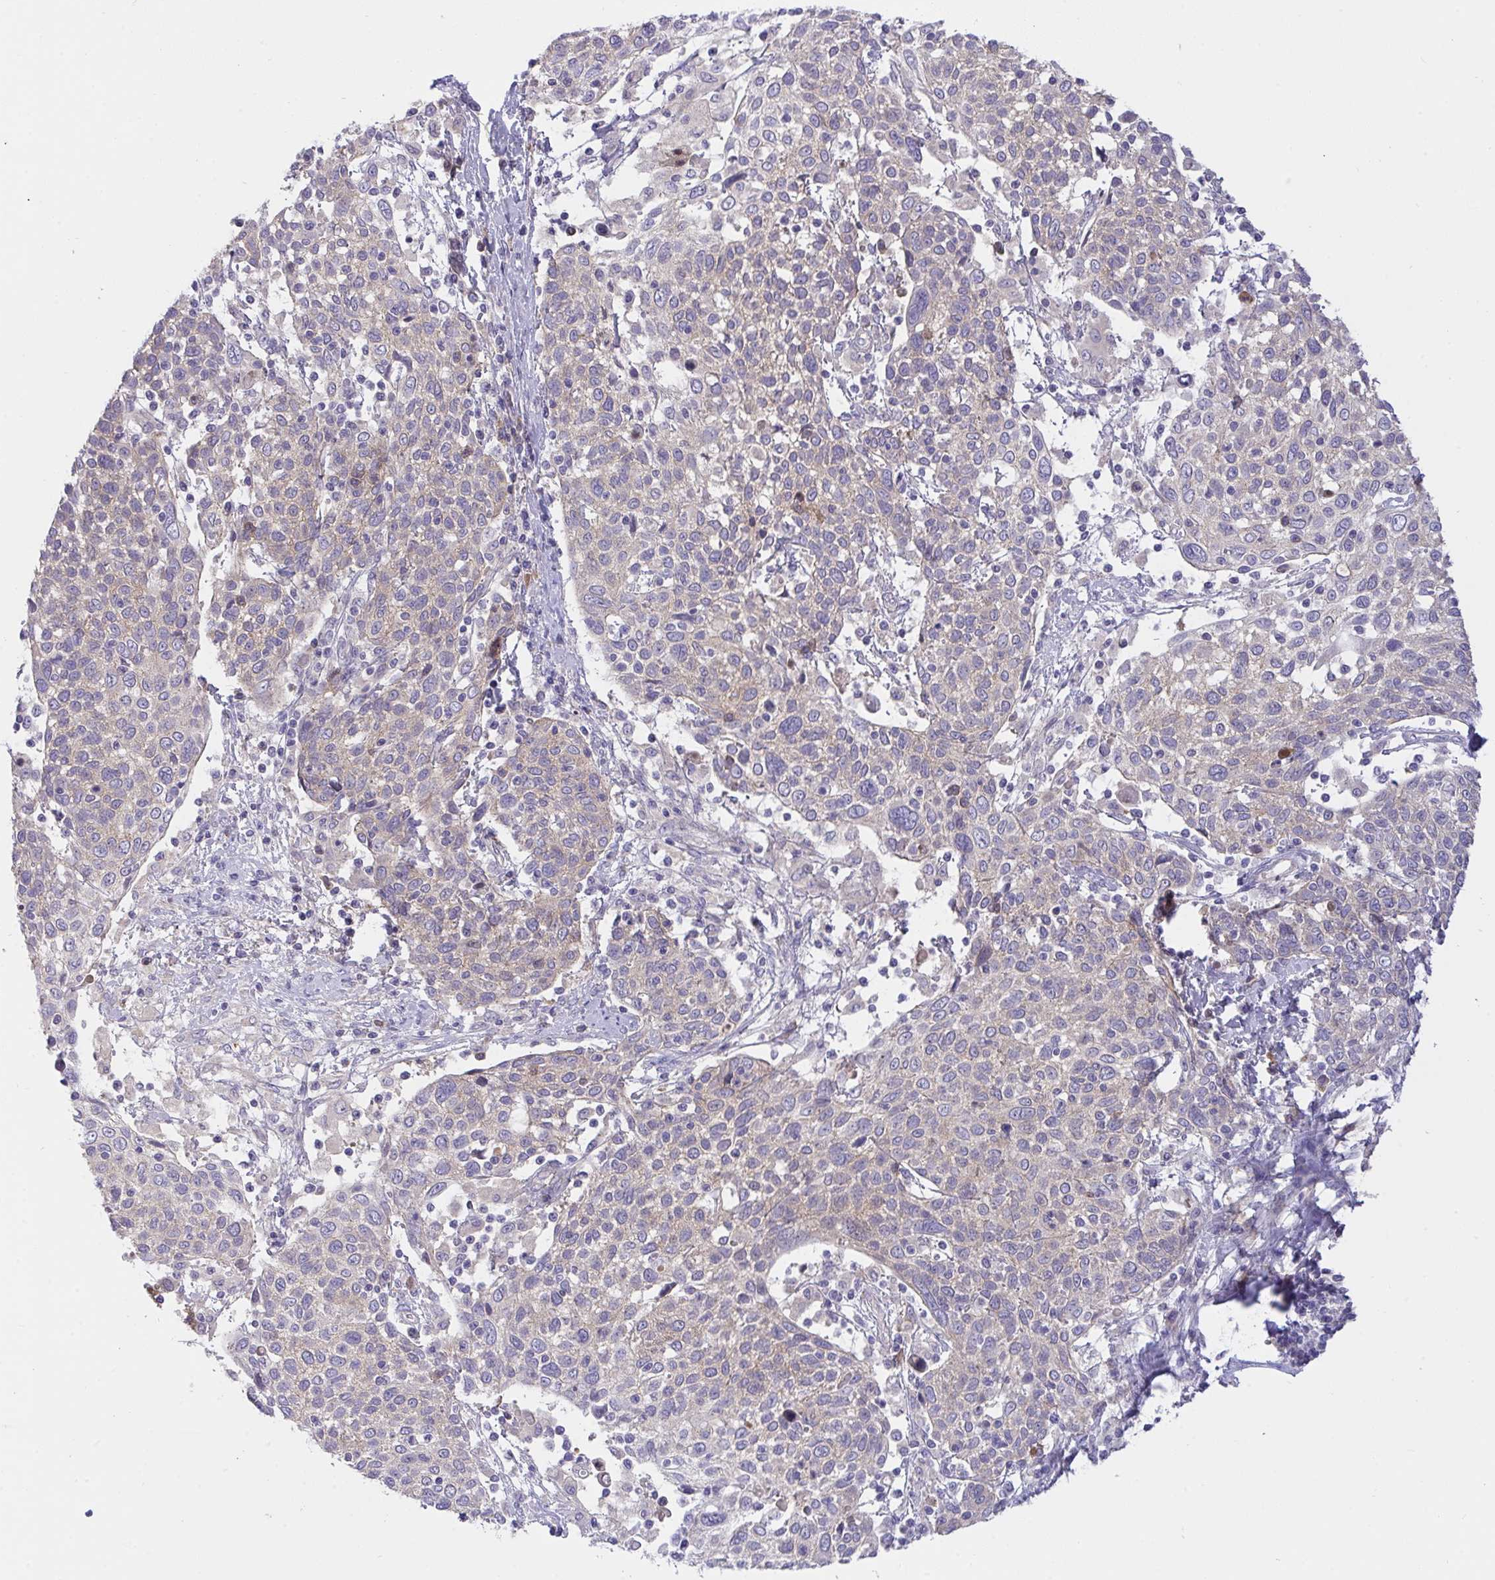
{"staining": {"intensity": "weak", "quantity": "25%-75%", "location": "cytoplasmic/membranous"}, "tissue": "cervical cancer", "cell_type": "Tumor cells", "image_type": "cancer", "snomed": [{"axis": "morphology", "description": "Squamous cell carcinoma, NOS"}, {"axis": "topography", "description": "Cervix"}], "caption": "Tumor cells reveal weak cytoplasmic/membranous expression in approximately 25%-75% of cells in cervical squamous cell carcinoma.", "gene": "ZNF581", "patient": {"sex": "female", "age": 61}}